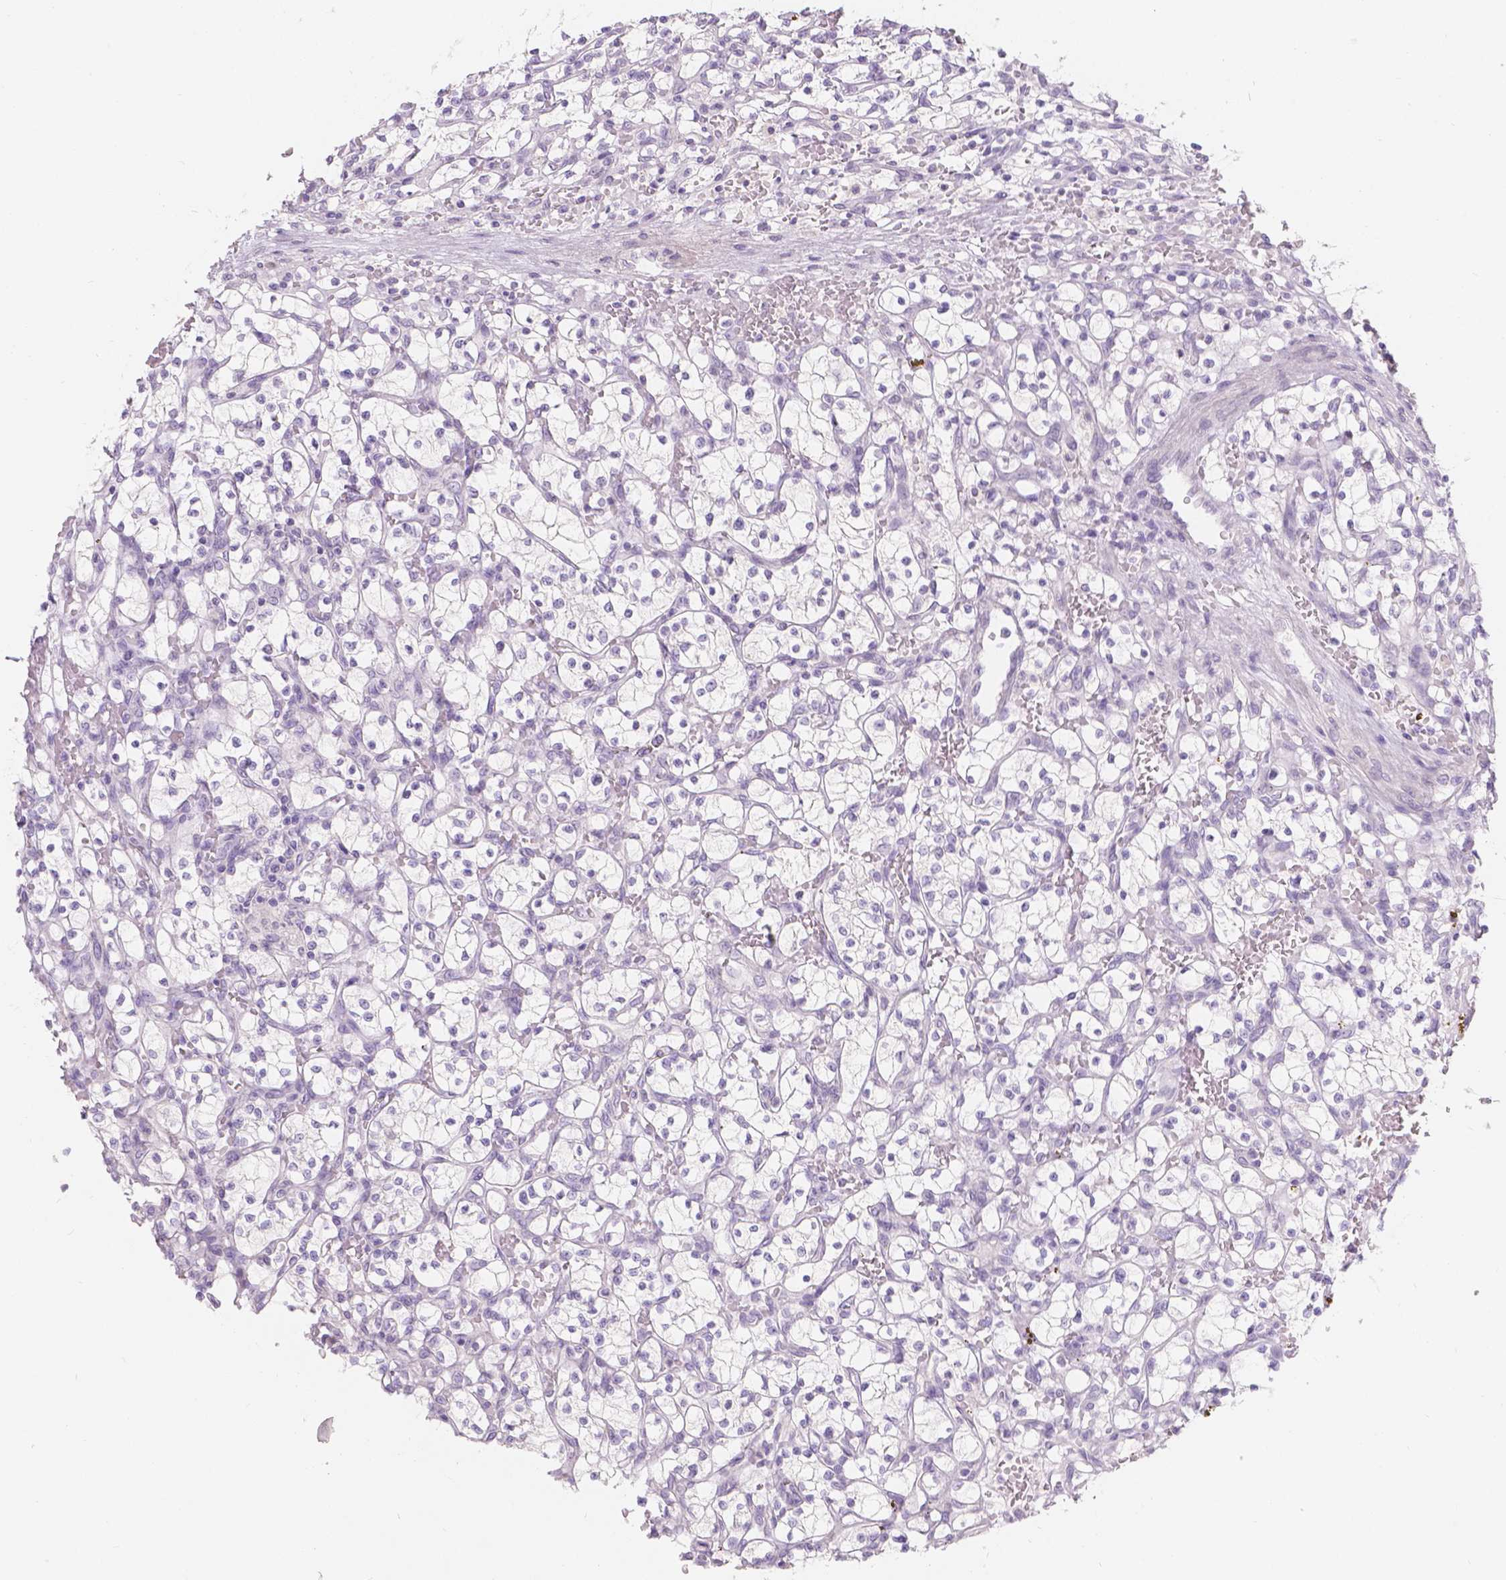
{"staining": {"intensity": "negative", "quantity": "none", "location": "none"}, "tissue": "renal cancer", "cell_type": "Tumor cells", "image_type": "cancer", "snomed": [{"axis": "morphology", "description": "Adenocarcinoma, NOS"}, {"axis": "topography", "description": "Kidney"}], "caption": "Histopathology image shows no significant protein expression in tumor cells of renal adenocarcinoma.", "gene": "HTN3", "patient": {"sex": "female", "age": 64}}